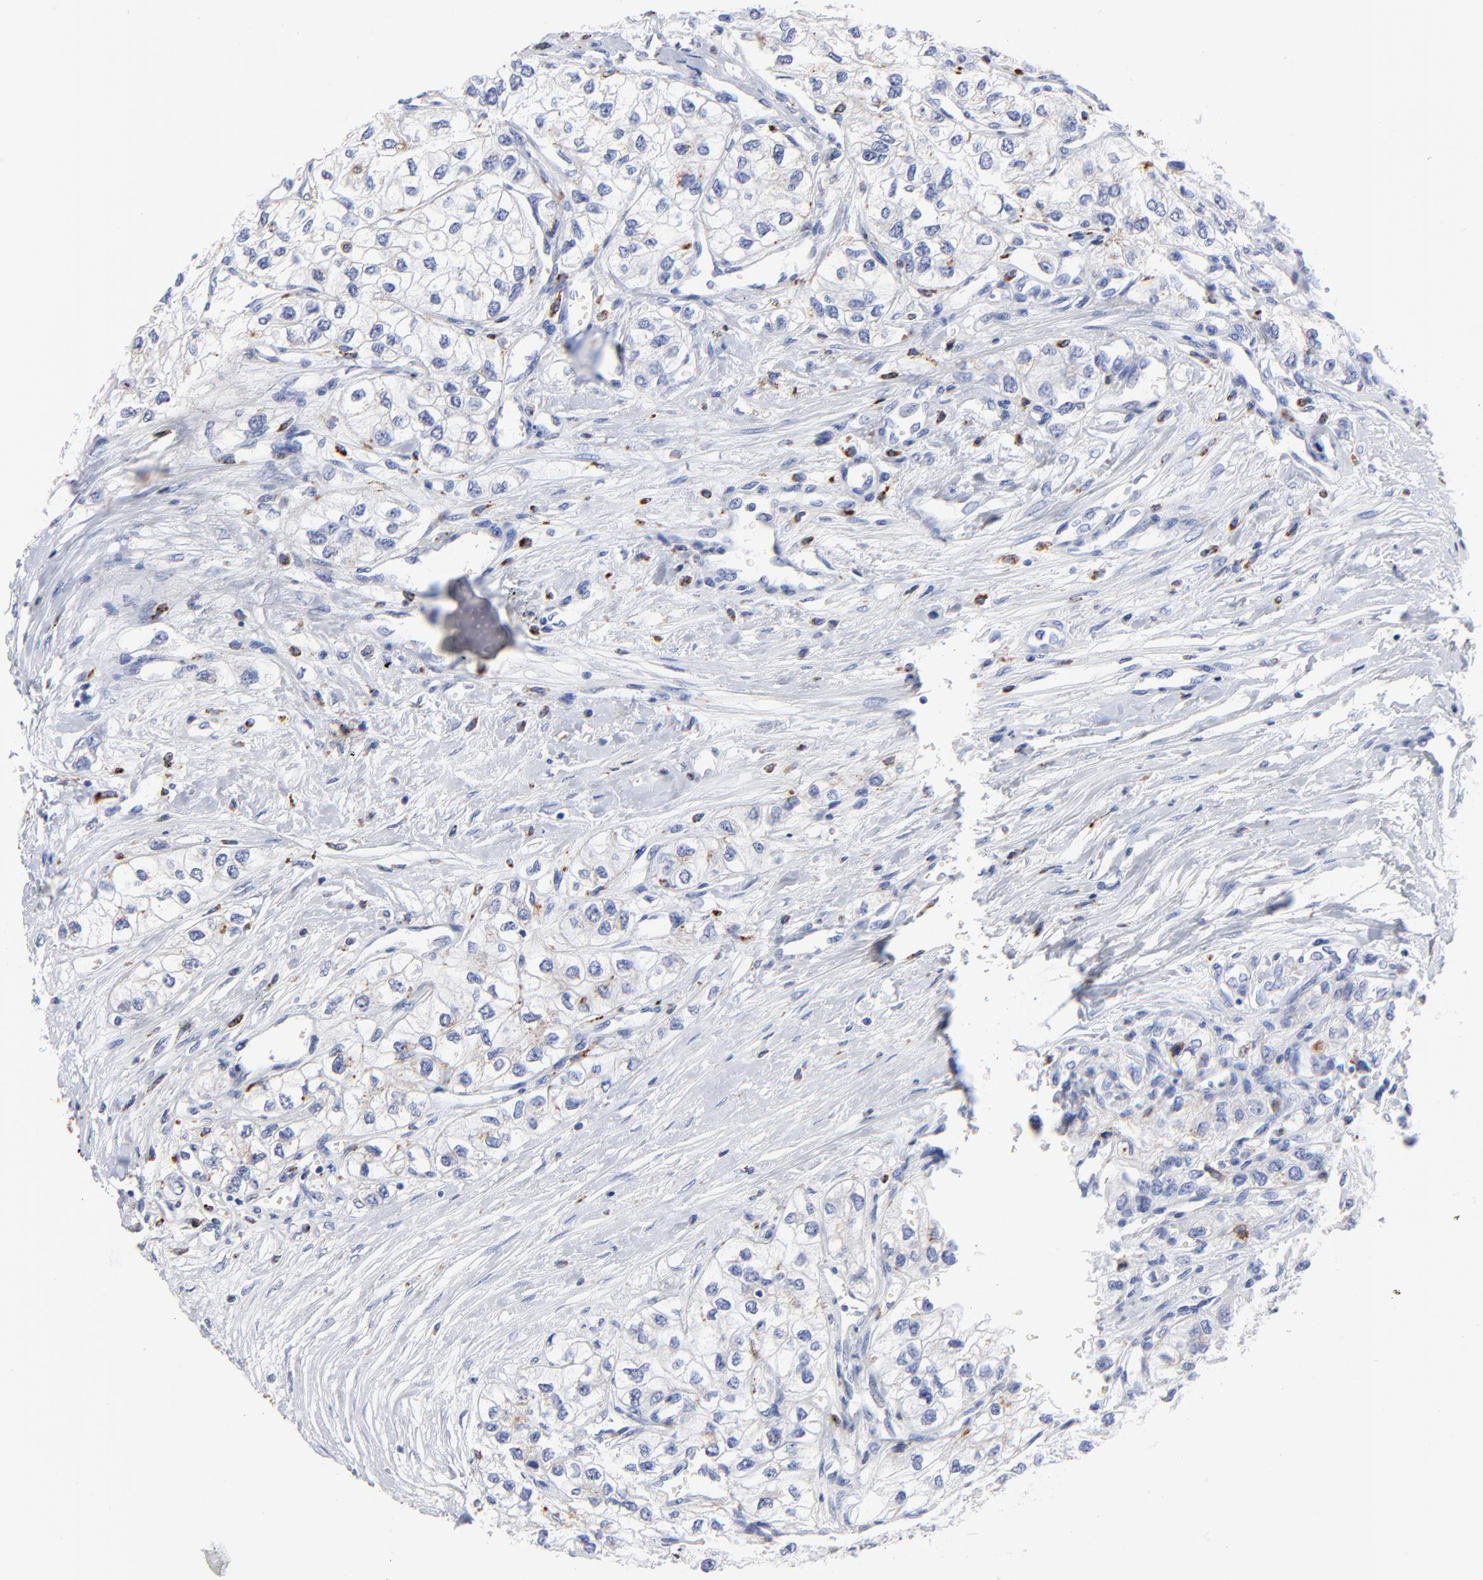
{"staining": {"intensity": "negative", "quantity": "none", "location": "none"}, "tissue": "renal cancer", "cell_type": "Tumor cells", "image_type": "cancer", "snomed": [{"axis": "morphology", "description": "Adenocarcinoma, NOS"}, {"axis": "topography", "description": "Kidney"}], "caption": "A high-resolution micrograph shows IHC staining of renal cancer (adenocarcinoma), which shows no significant expression in tumor cells. (IHC, brightfield microscopy, high magnification).", "gene": "CPVL", "patient": {"sex": "male", "age": 57}}